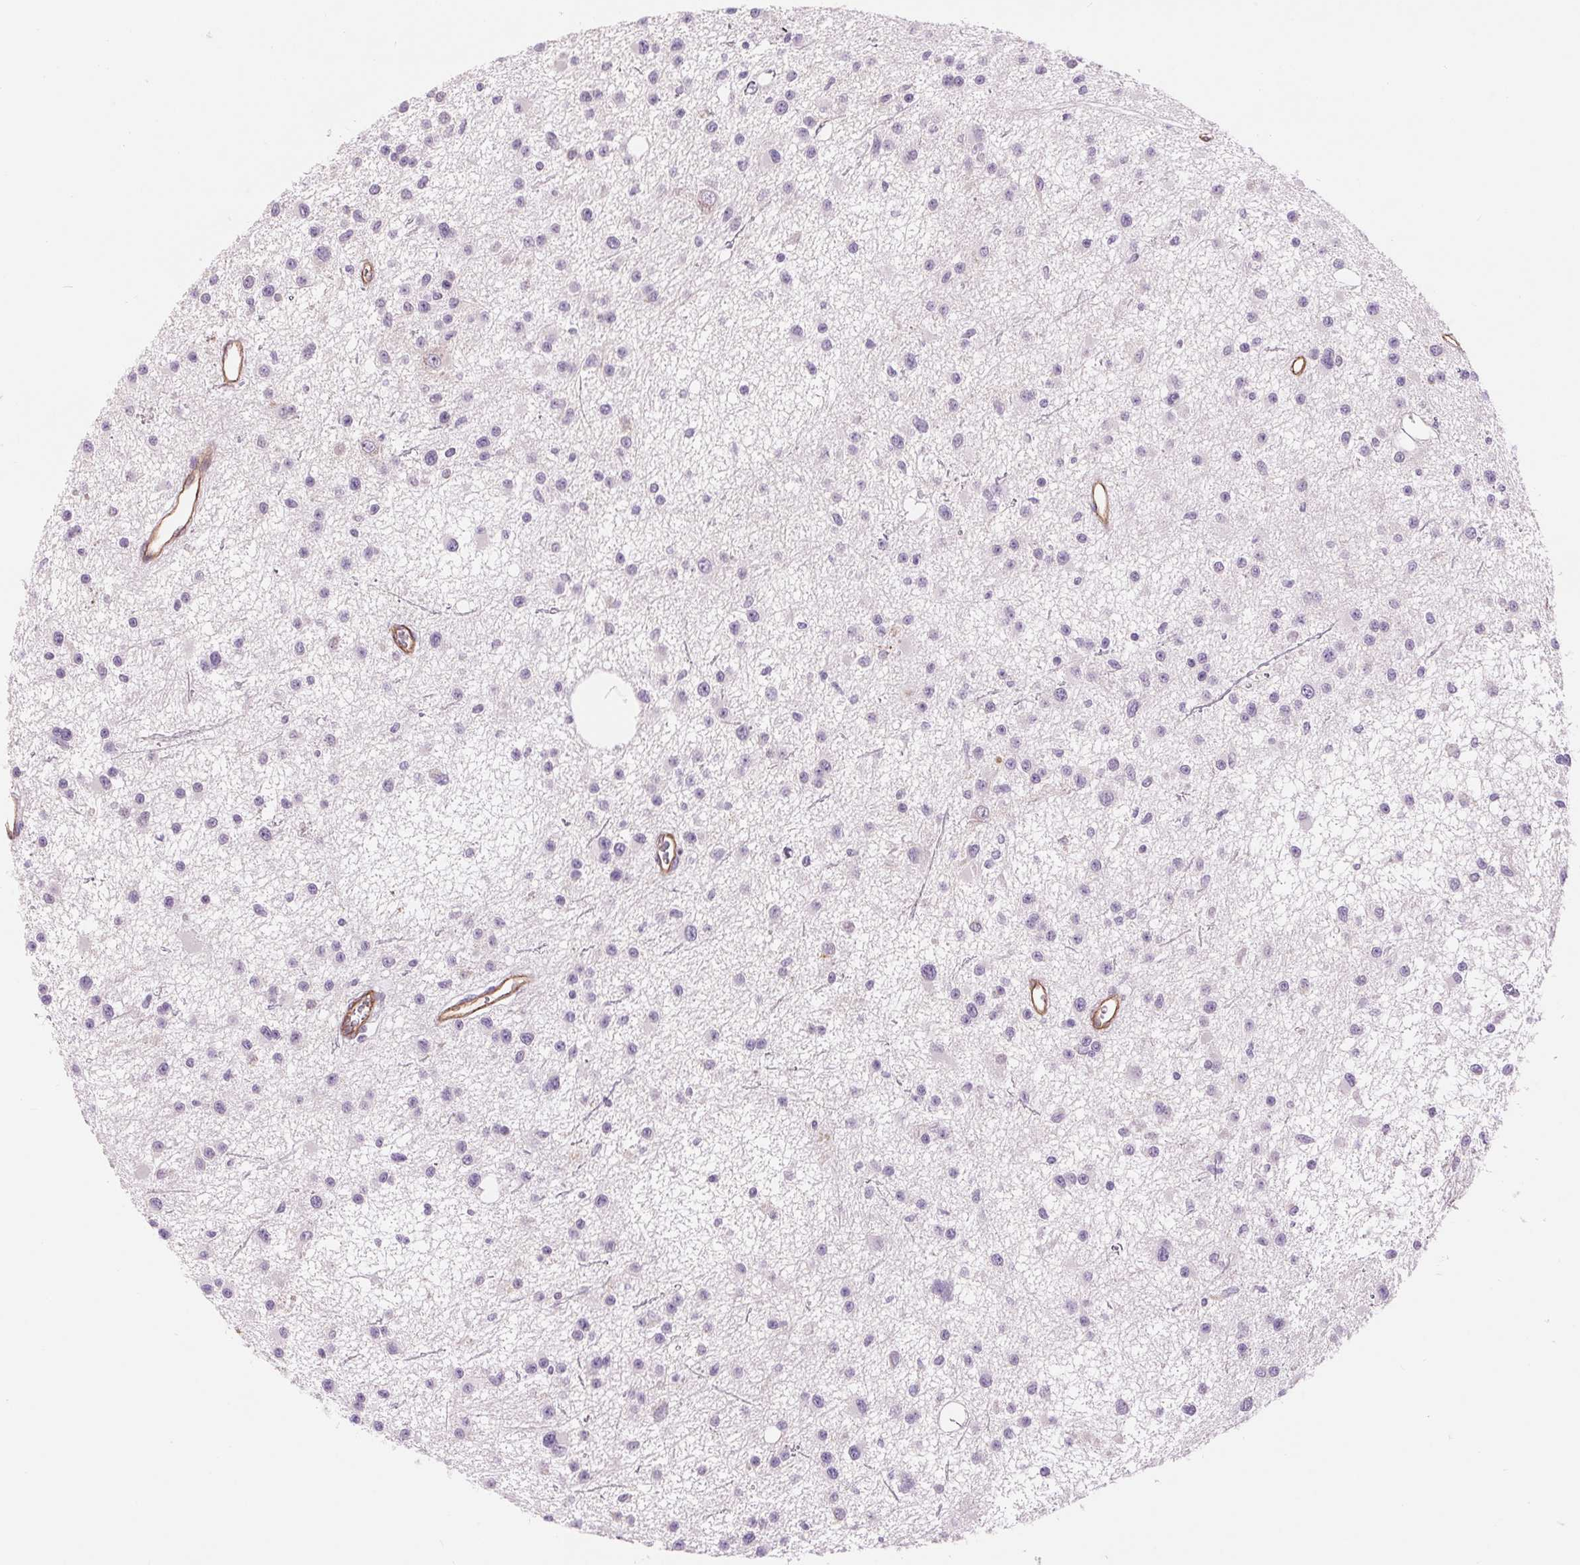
{"staining": {"intensity": "negative", "quantity": "none", "location": "none"}, "tissue": "glioma", "cell_type": "Tumor cells", "image_type": "cancer", "snomed": [{"axis": "morphology", "description": "Glioma, malignant, Low grade"}, {"axis": "topography", "description": "Brain"}], "caption": "Immunohistochemistry (IHC) micrograph of glioma stained for a protein (brown), which reveals no positivity in tumor cells. The staining was performed using DAB to visualize the protein expression in brown, while the nuclei were stained in blue with hematoxylin (Magnification: 20x).", "gene": "DIXDC1", "patient": {"sex": "male", "age": 43}}